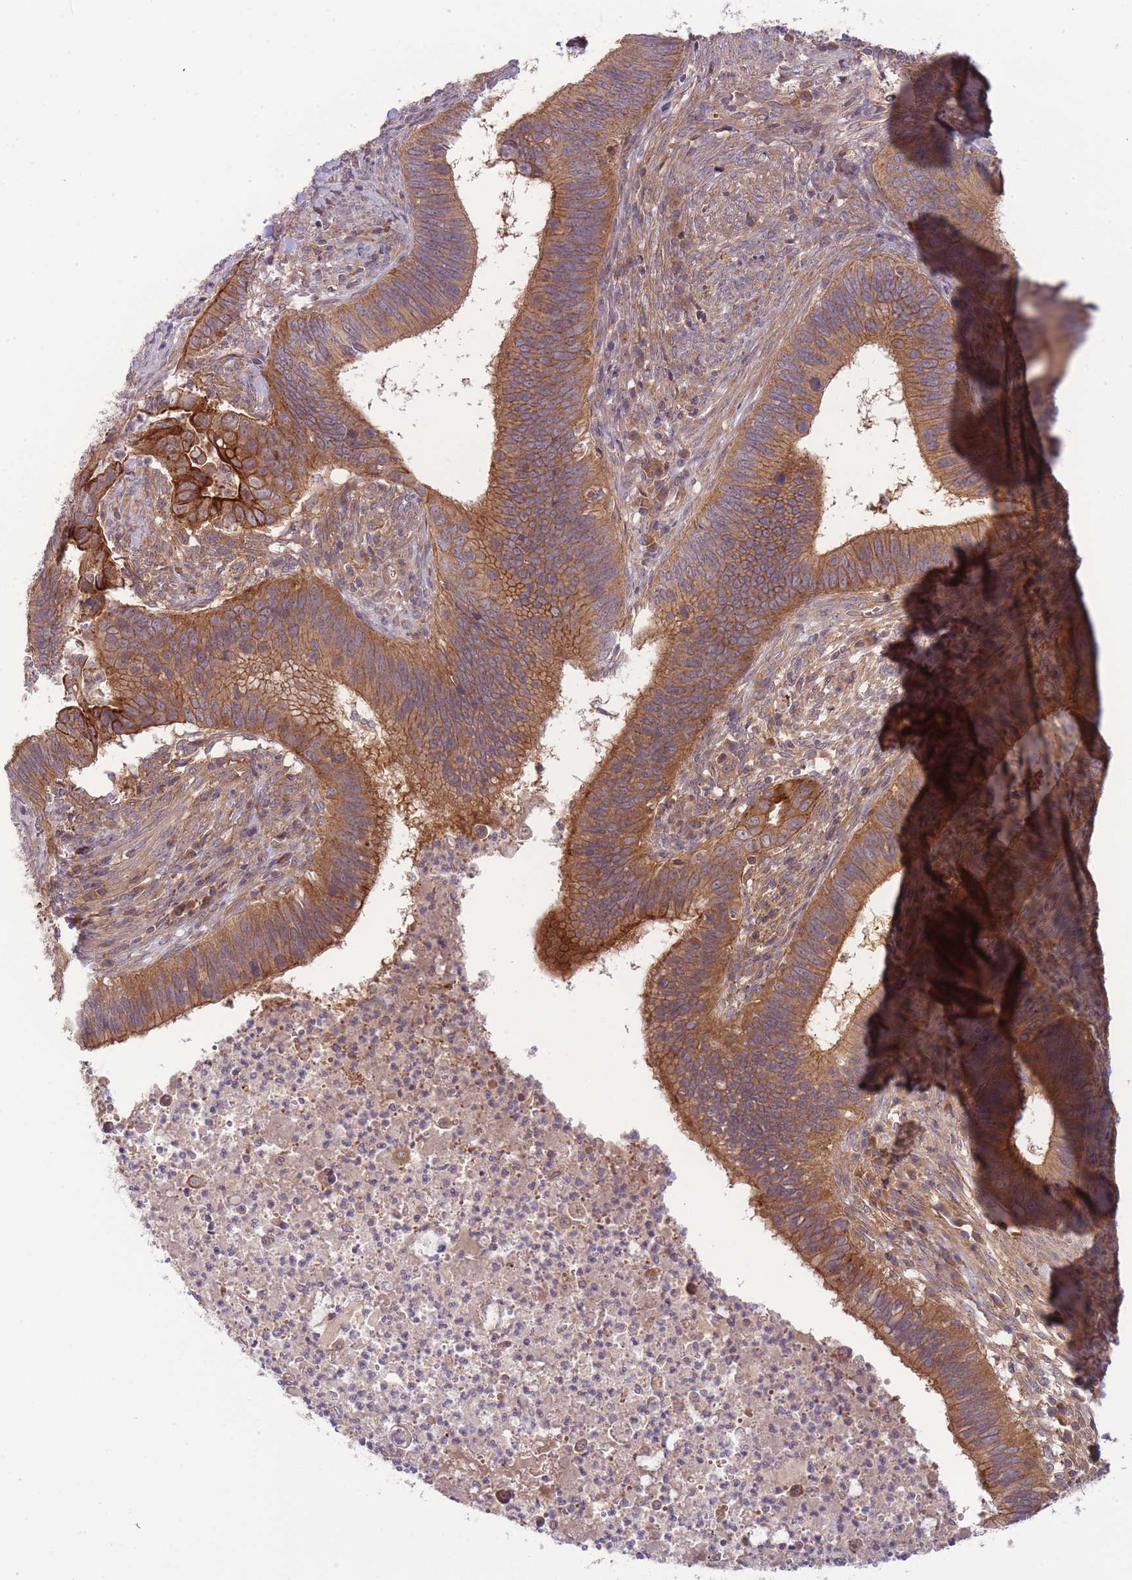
{"staining": {"intensity": "moderate", "quantity": ">75%", "location": "cytoplasmic/membranous"}, "tissue": "cervical cancer", "cell_type": "Tumor cells", "image_type": "cancer", "snomed": [{"axis": "morphology", "description": "Adenocarcinoma, NOS"}, {"axis": "topography", "description": "Cervix"}], "caption": "Tumor cells show moderate cytoplasmic/membranous staining in about >75% of cells in adenocarcinoma (cervical). The staining was performed using DAB (3,3'-diaminobenzidine) to visualize the protein expression in brown, while the nuclei were stained in blue with hematoxylin (Magnification: 20x).", "gene": "PFDN6", "patient": {"sex": "female", "age": 42}}